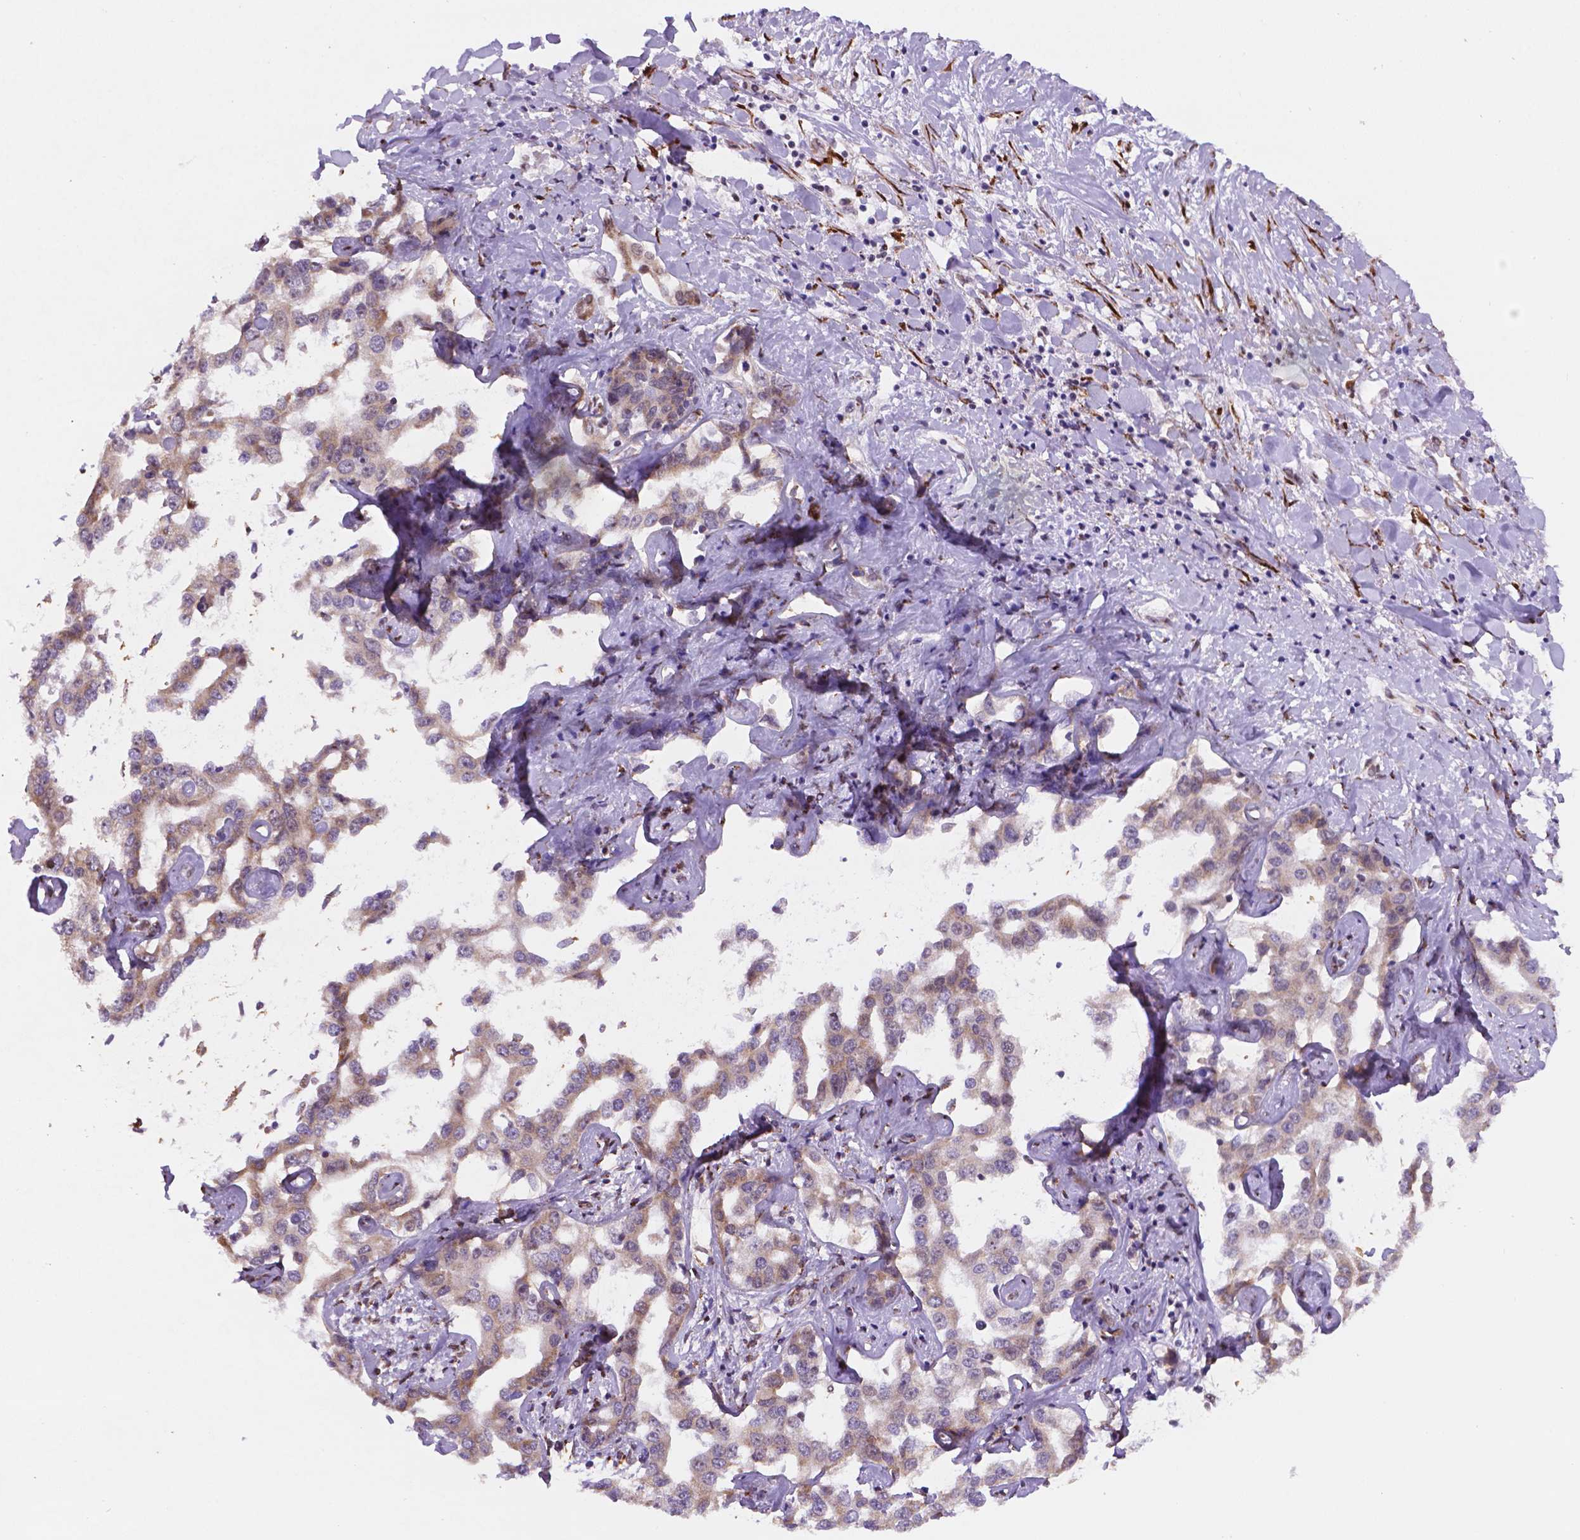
{"staining": {"intensity": "weak", "quantity": ">75%", "location": "cytoplasmic/membranous"}, "tissue": "liver cancer", "cell_type": "Tumor cells", "image_type": "cancer", "snomed": [{"axis": "morphology", "description": "Cholangiocarcinoma"}, {"axis": "topography", "description": "Liver"}], "caption": "Cholangiocarcinoma (liver) was stained to show a protein in brown. There is low levels of weak cytoplasmic/membranous expression in about >75% of tumor cells.", "gene": "FNIP1", "patient": {"sex": "male", "age": 59}}